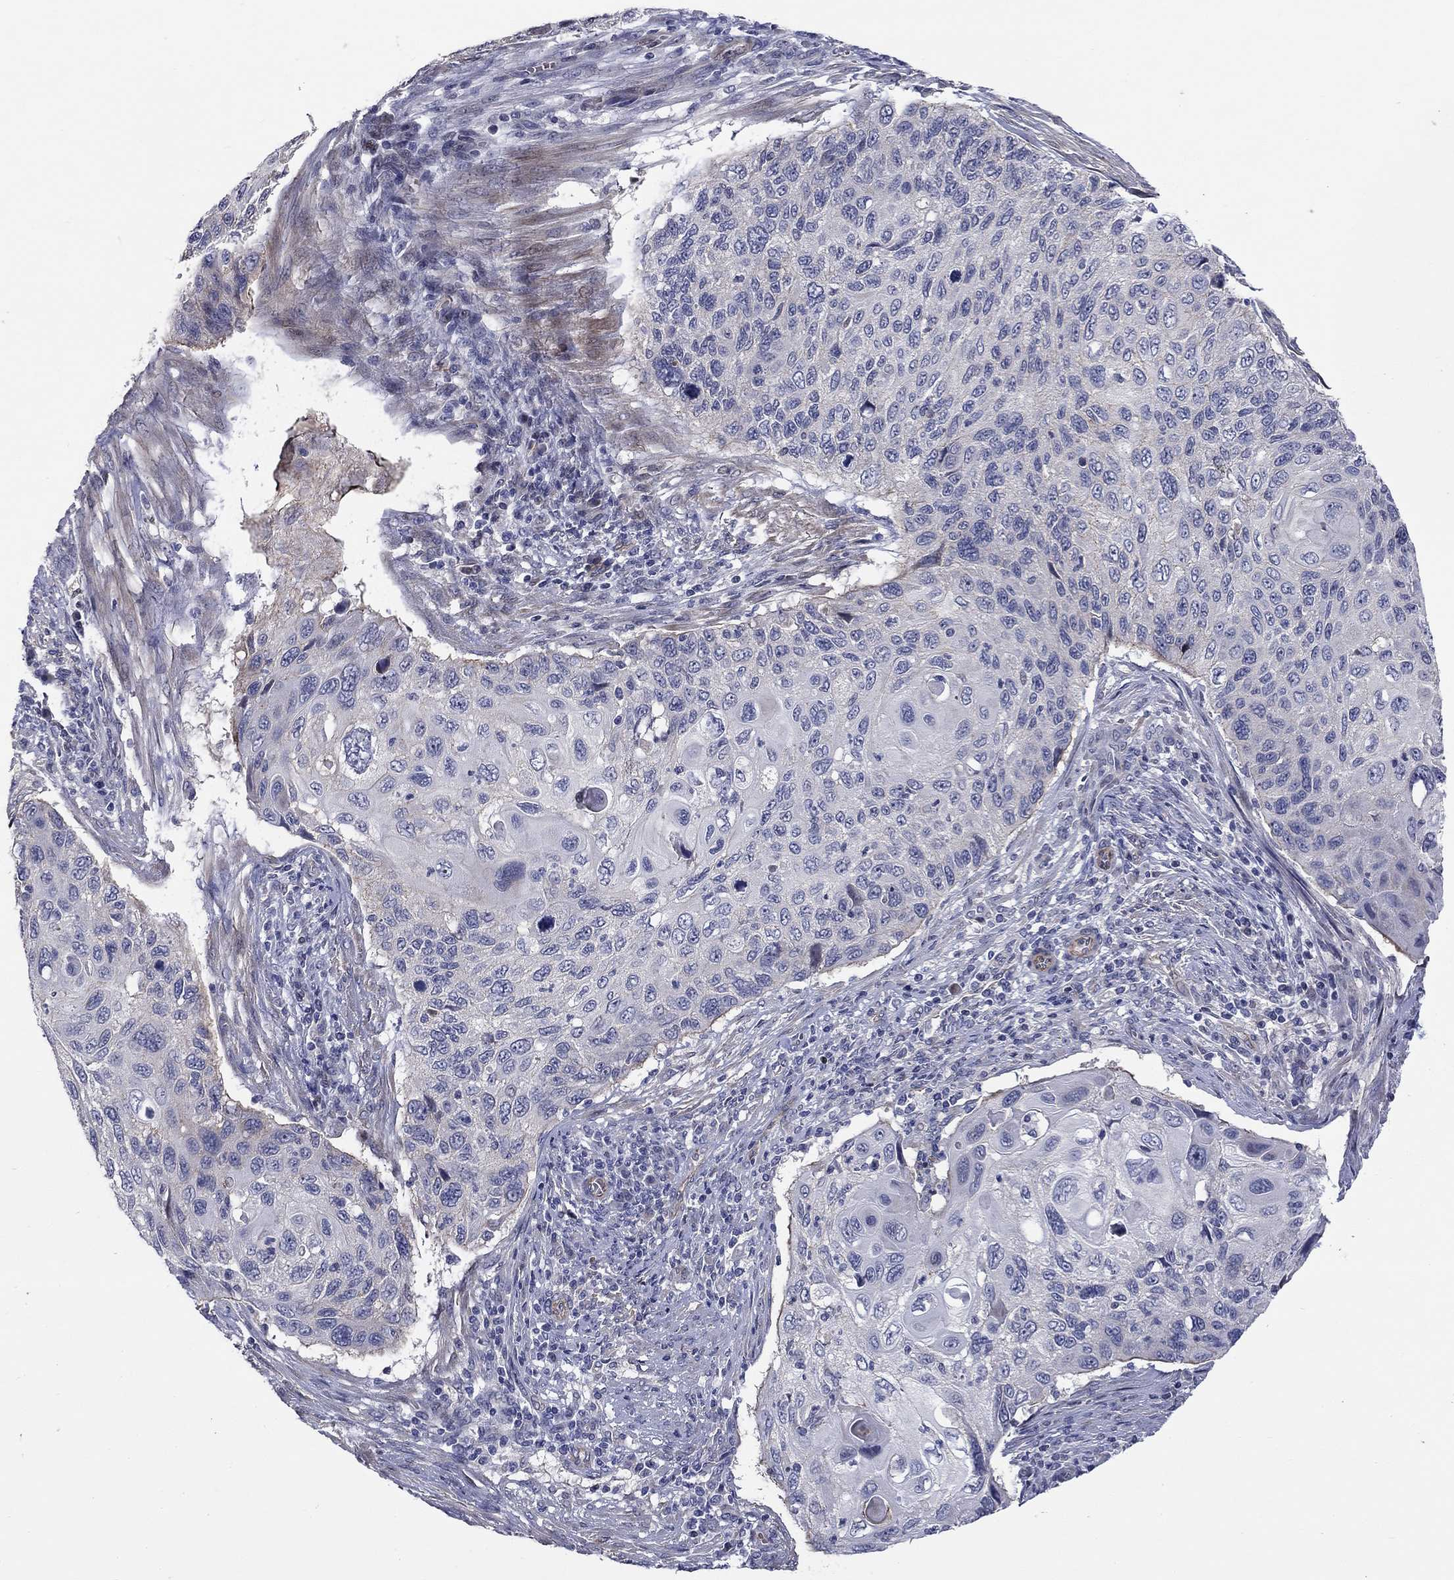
{"staining": {"intensity": "negative", "quantity": "none", "location": "none"}, "tissue": "cervical cancer", "cell_type": "Tumor cells", "image_type": "cancer", "snomed": [{"axis": "morphology", "description": "Squamous cell carcinoma, NOS"}, {"axis": "topography", "description": "Cervix"}], "caption": "Human cervical cancer stained for a protein using immunohistochemistry (IHC) demonstrates no staining in tumor cells.", "gene": "SLC1A1", "patient": {"sex": "female", "age": 70}}